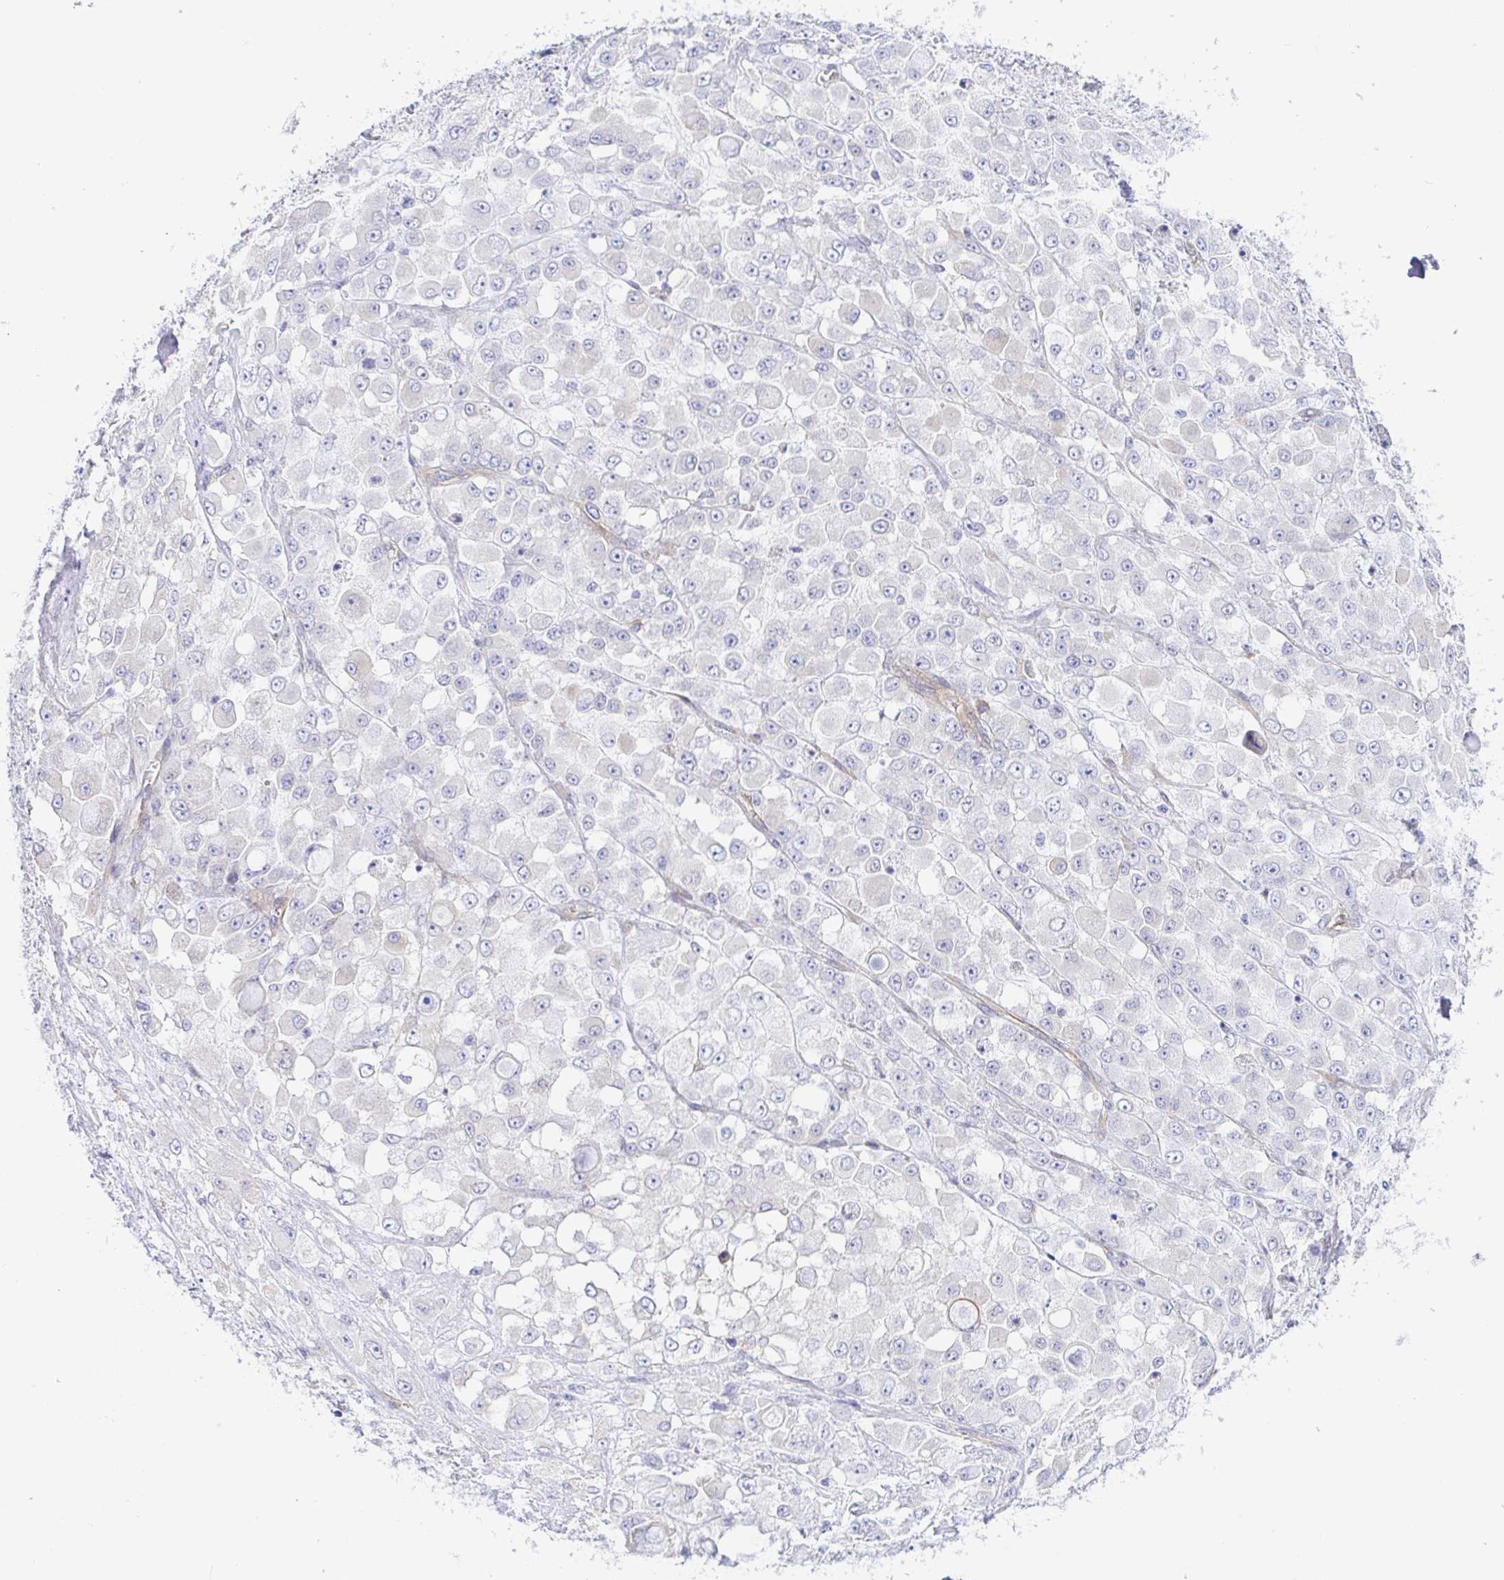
{"staining": {"intensity": "negative", "quantity": "none", "location": "none"}, "tissue": "stomach cancer", "cell_type": "Tumor cells", "image_type": "cancer", "snomed": [{"axis": "morphology", "description": "Adenocarcinoma, NOS"}, {"axis": "topography", "description": "Stomach"}], "caption": "A high-resolution photomicrograph shows IHC staining of stomach cancer, which demonstrates no significant staining in tumor cells.", "gene": "ARL4D", "patient": {"sex": "female", "age": 76}}